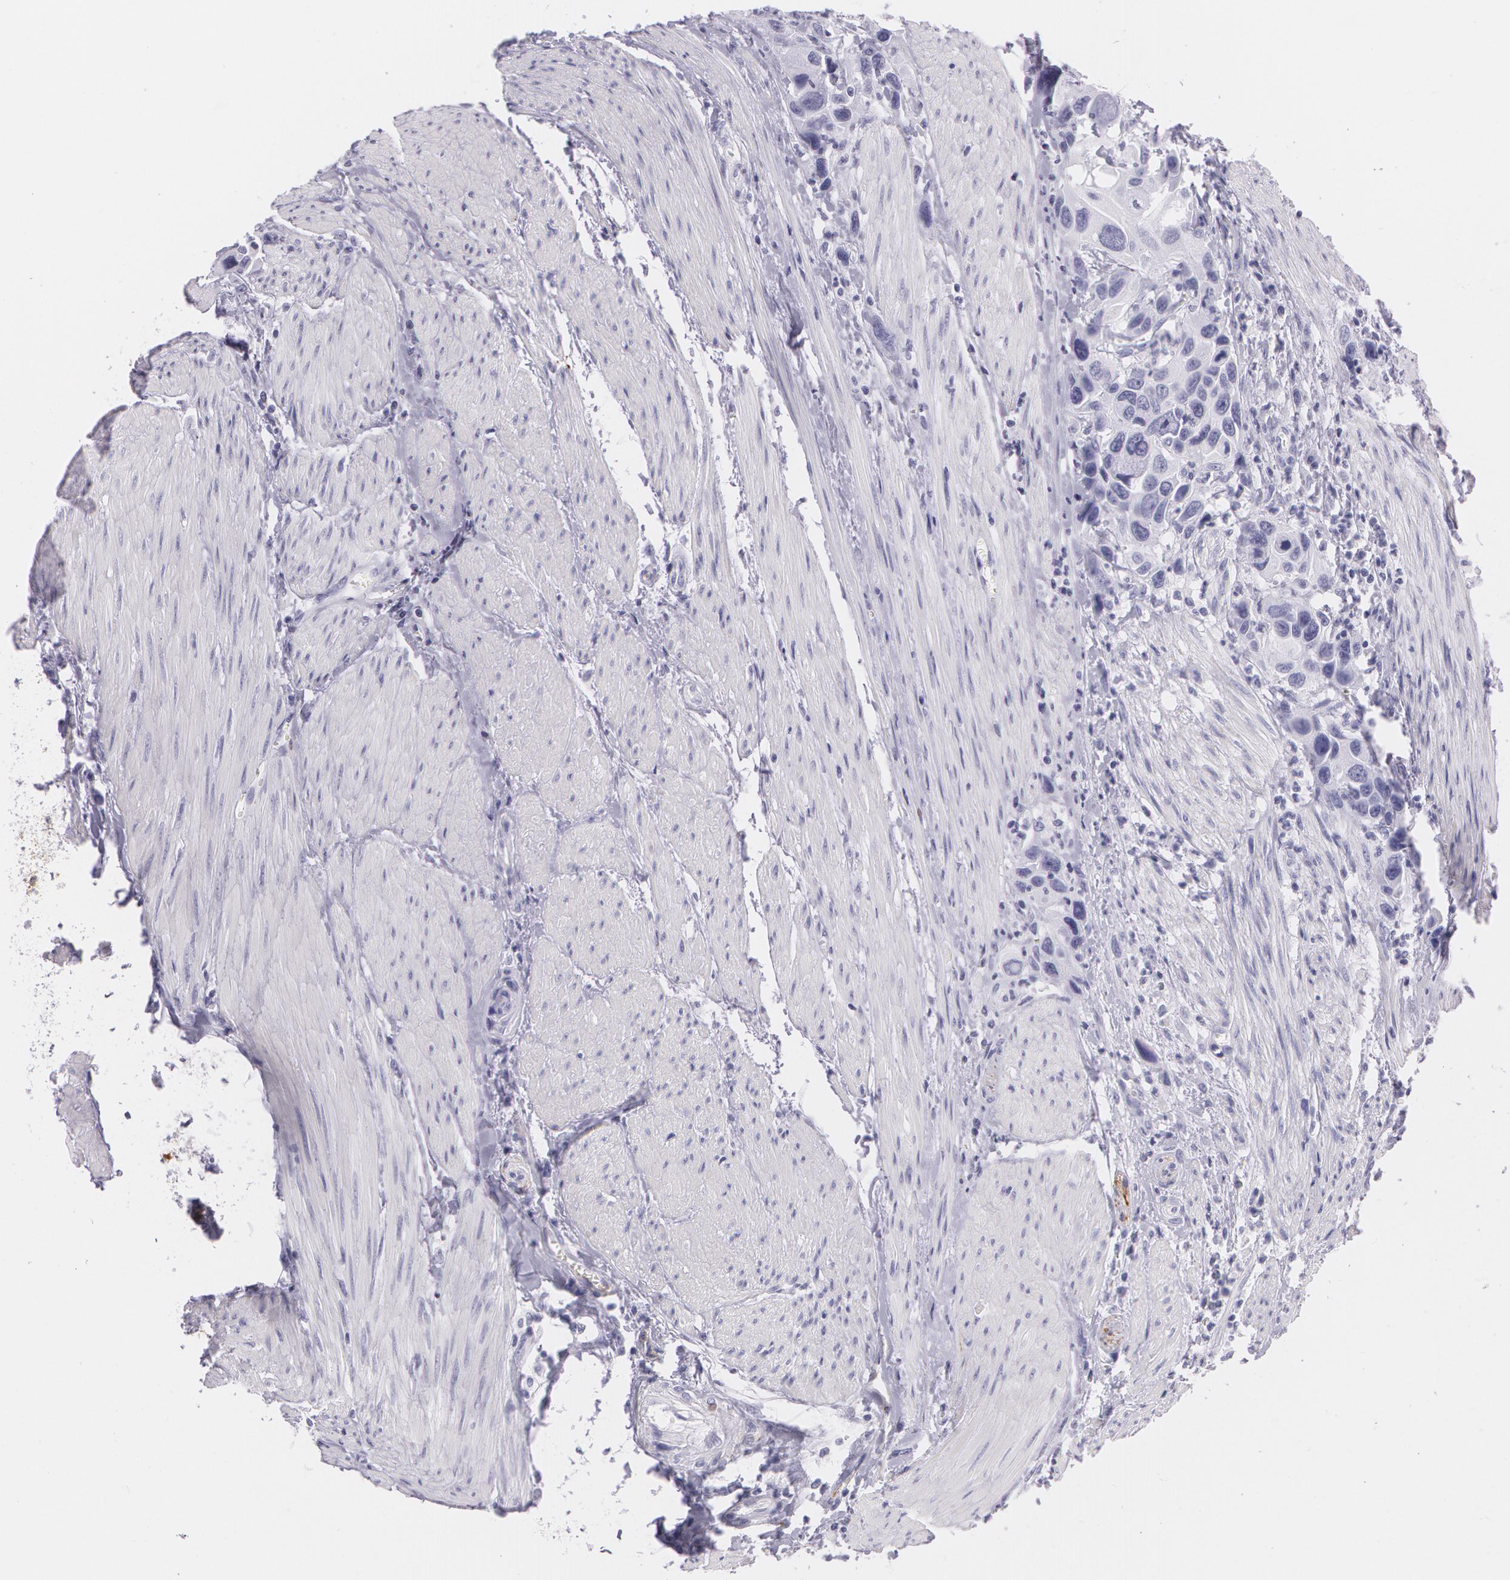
{"staining": {"intensity": "negative", "quantity": "none", "location": "none"}, "tissue": "urothelial cancer", "cell_type": "Tumor cells", "image_type": "cancer", "snomed": [{"axis": "morphology", "description": "Urothelial carcinoma, High grade"}, {"axis": "topography", "description": "Urinary bladder"}], "caption": "High power microscopy micrograph of an immunohistochemistry (IHC) micrograph of urothelial cancer, revealing no significant expression in tumor cells.", "gene": "SNCG", "patient": {"sex": "male", "age": 66}}